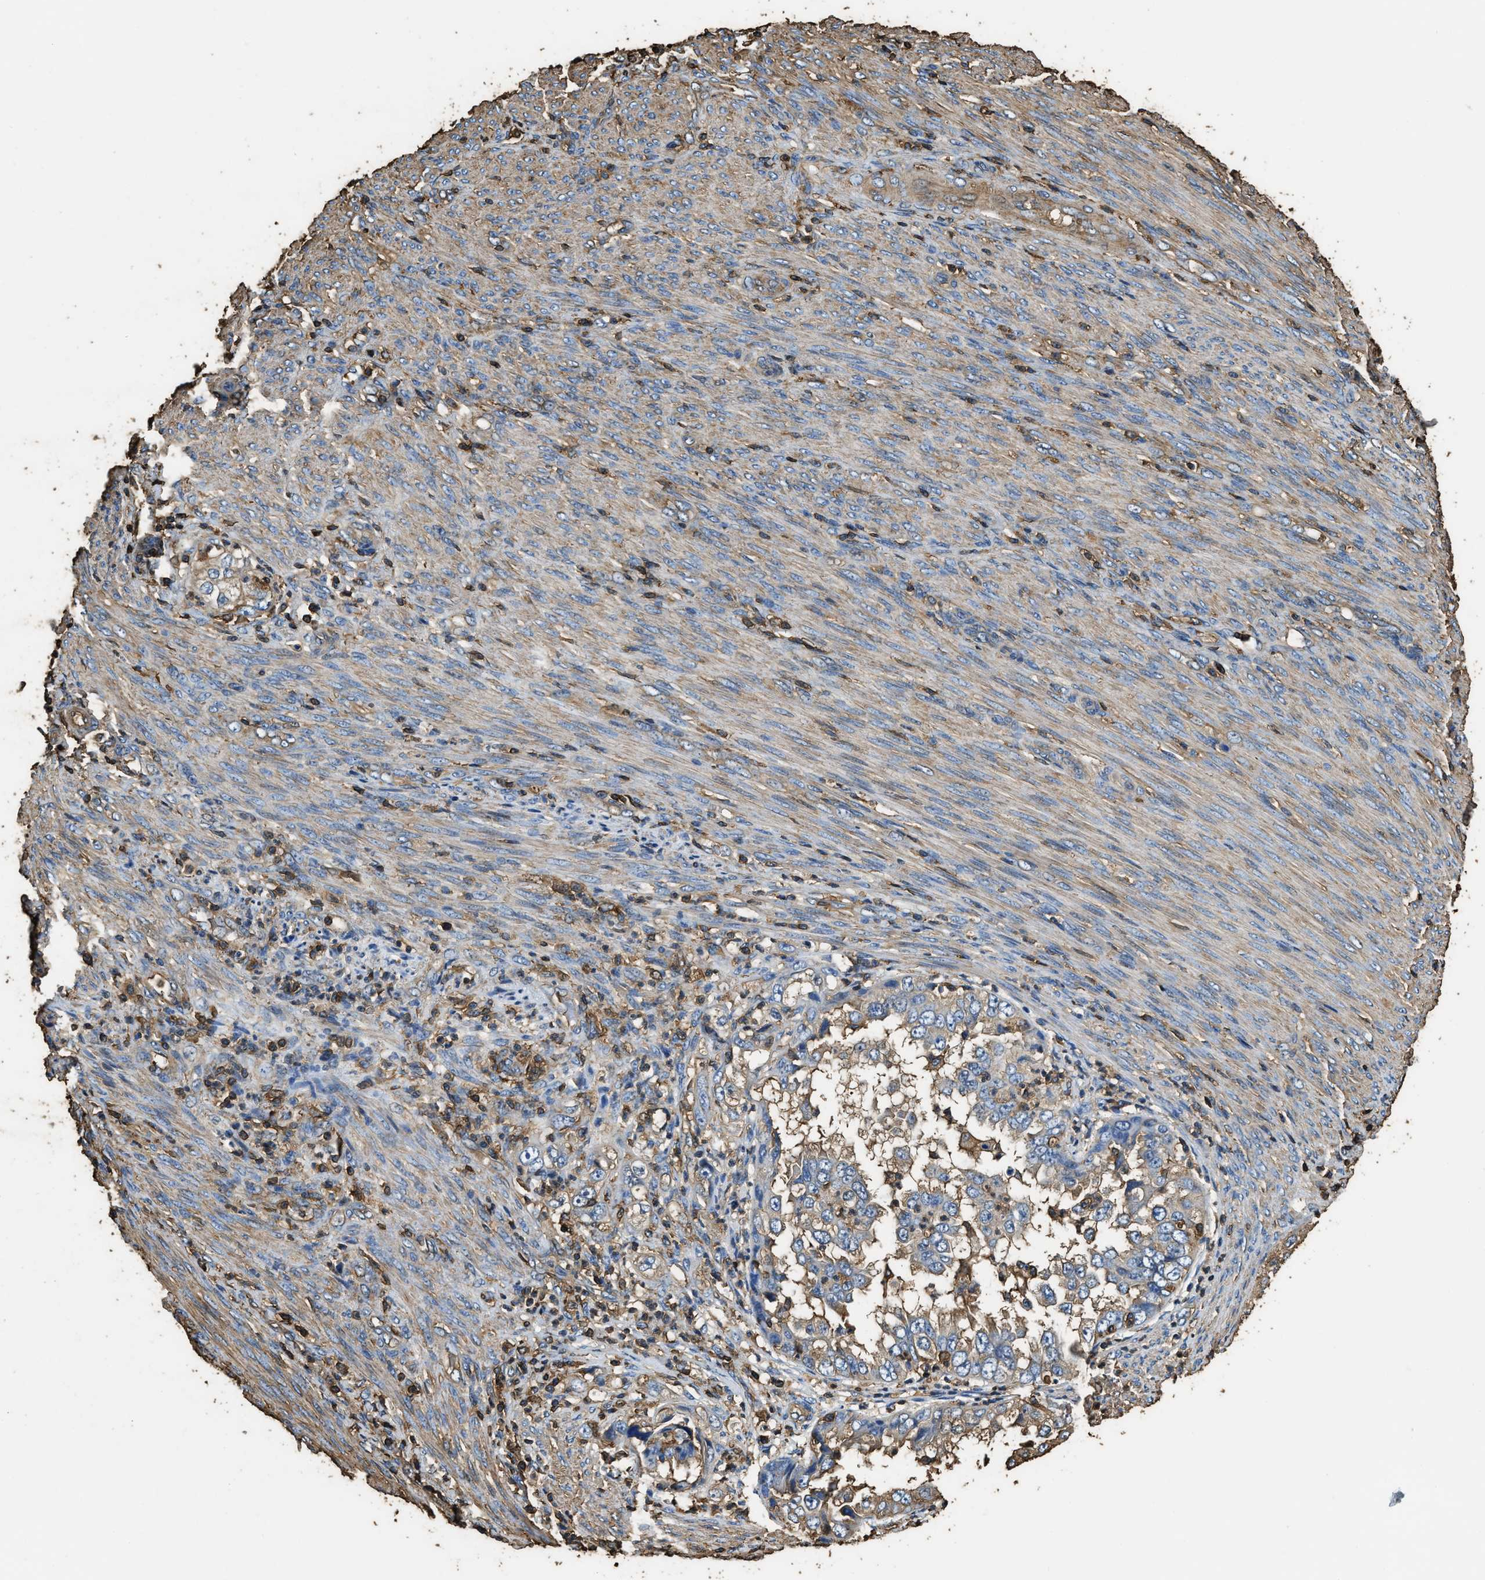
{"staining": {"intensity": "moderate", "quantity": ">75%", "location": "cytoplasmic/membranous"}, "tissue": "endometrial cancer", "cell_type": "Tumor cells", "image_type": "cancer", "snomed": [{"axis": "morphology", "description": "Adenocarcinoma, NOS"}, {"axis": "topography", "description": "Endometrium"}], "caption": "Adenocarcinoma (endometrial) tissue displays moderate cytoplasmic/membranous staining in approximately >75% of tumor cells, visualized by immunohistochemistry.", "gene": "ACCS", "patient": {"sex": "female", "age": 85}}